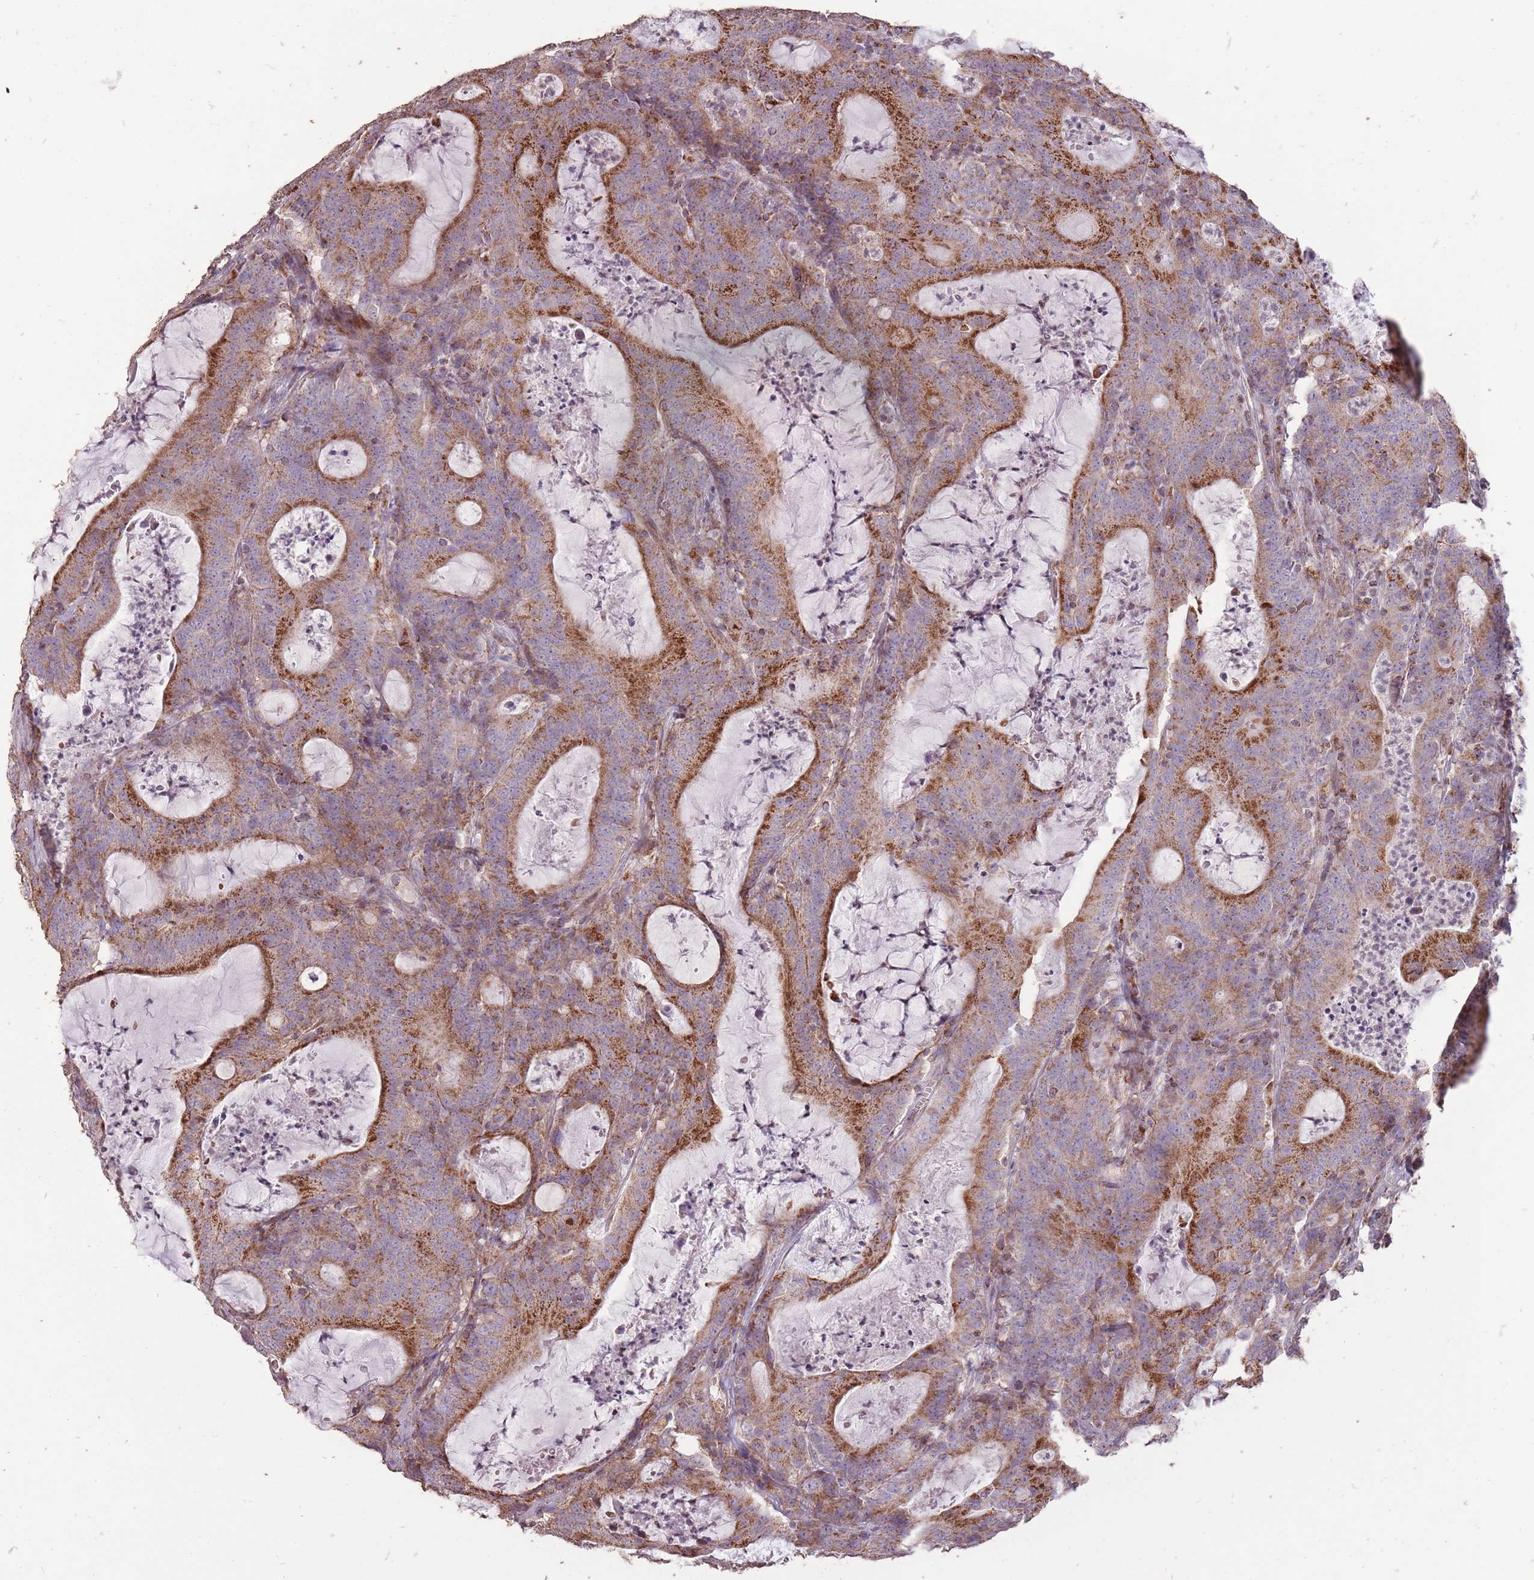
{"staining": {"intensity": "strong", "quantity": "25%-75%", "location": "cytoplasmic/membranous"}, "tissue": "colorectal cancer", "cell_type": "Tumor cells", "image_type": "cancer", "snomed": [{"axis": "morphology", "description": "Adenocarcinoma, NOS"}, {"axis": "topography", "description": "Colon"}], "caption": "Protein expression by IHC exhibits strong cytoplasmic/membranous positivity in approximately 25%-75% of tumor cells in colorectal cancer. (DAB (3,3'-diaminobenzidine) IHC, brown staining for protein, blue staining for nuclei).", "gene": "CNOT8", "patient": {"sex": "male", "age": 83}}